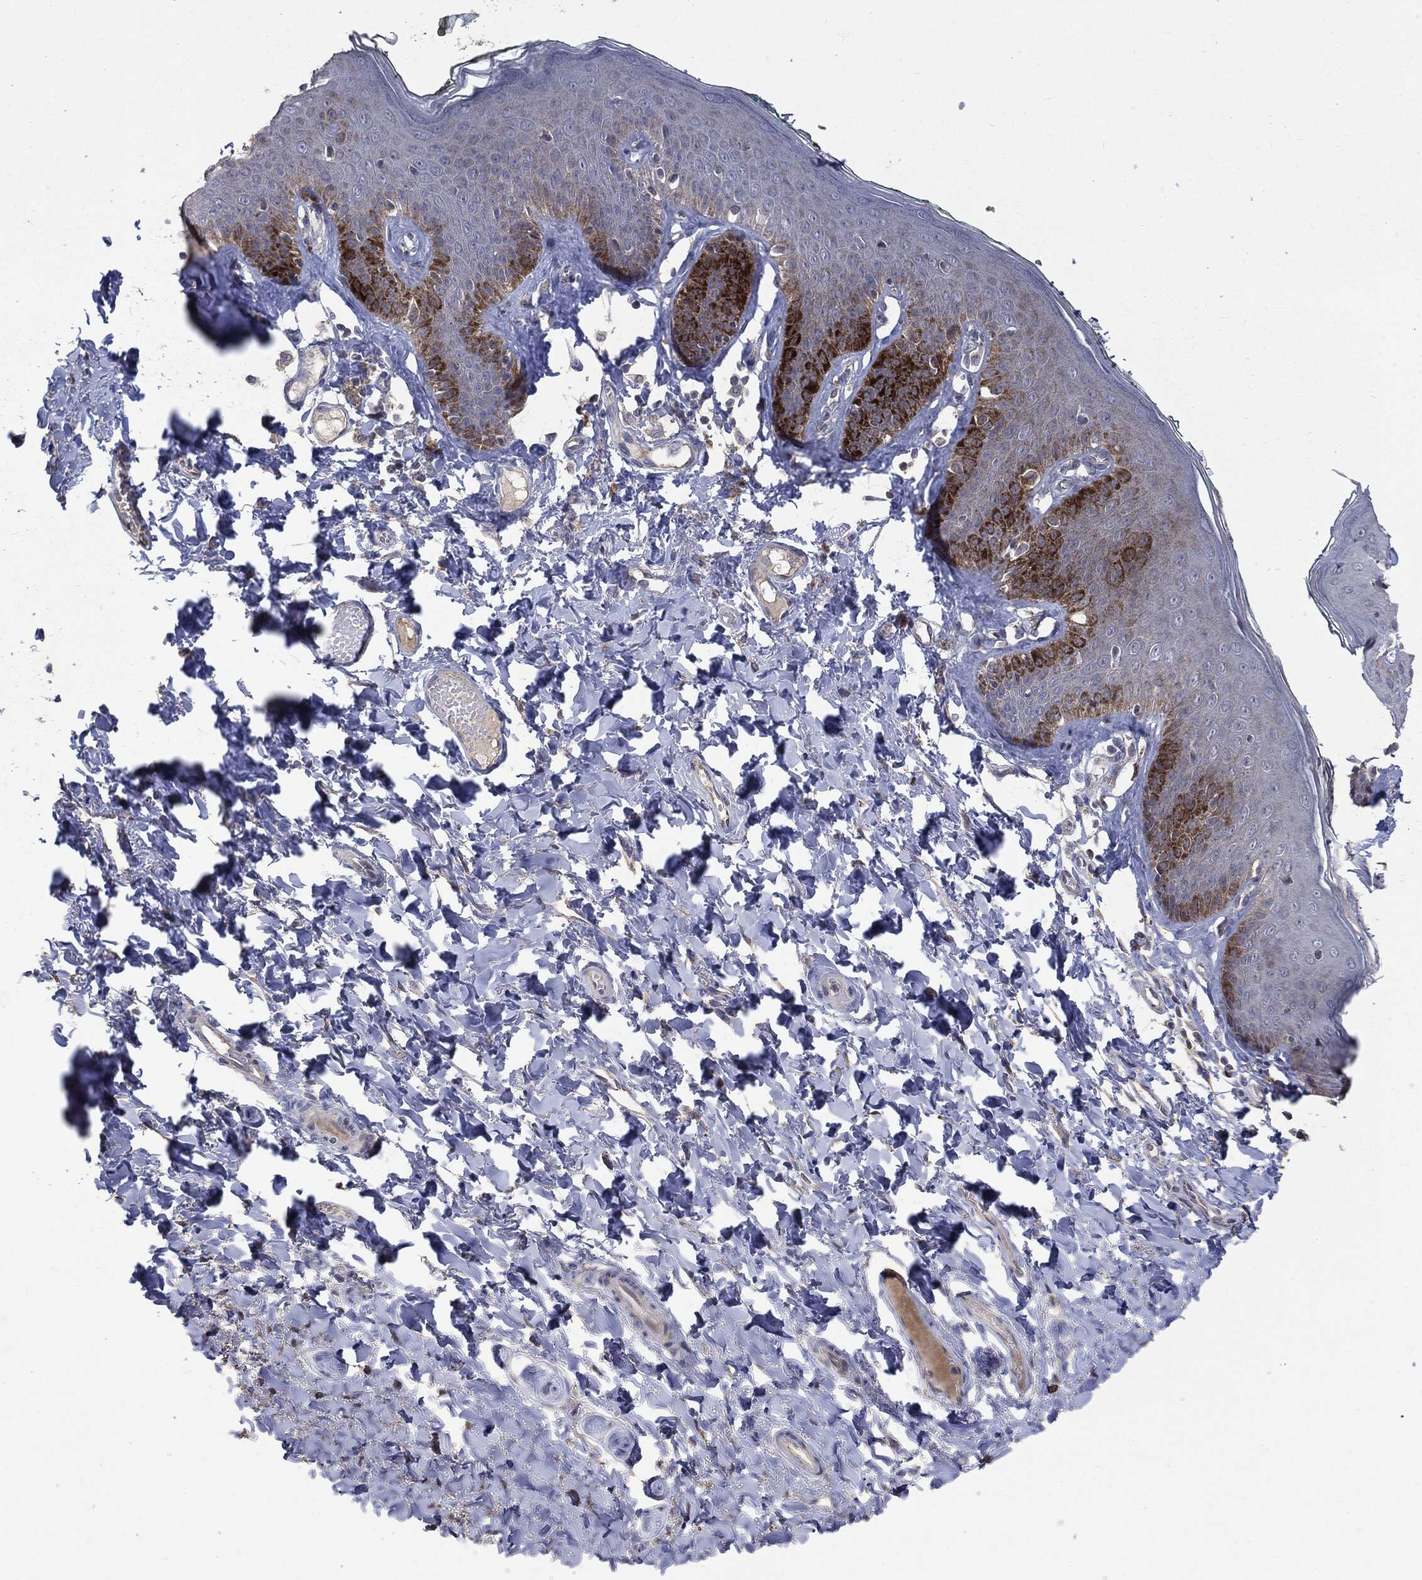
{"staining": {"intensity": "strong", "quantity": "<25%", "location": "cytoplasmic/membranous"}, "tissue": "vagina", "cell_type": "Squamous epithelial cells", "image_type": "normal", "snomed": [{"axis": "morphology", "description": "Normal tissue, NOS"}, {"axis": "topography", "description": "Vagina"}], "caption": "Protein staining exhibits strong cytoplasmic/membranous staining in approximately <25% of squamous epithelial cells in benign vagina.", "gene": "MTOR", "patient": {"sex": "female", "age": 66}}